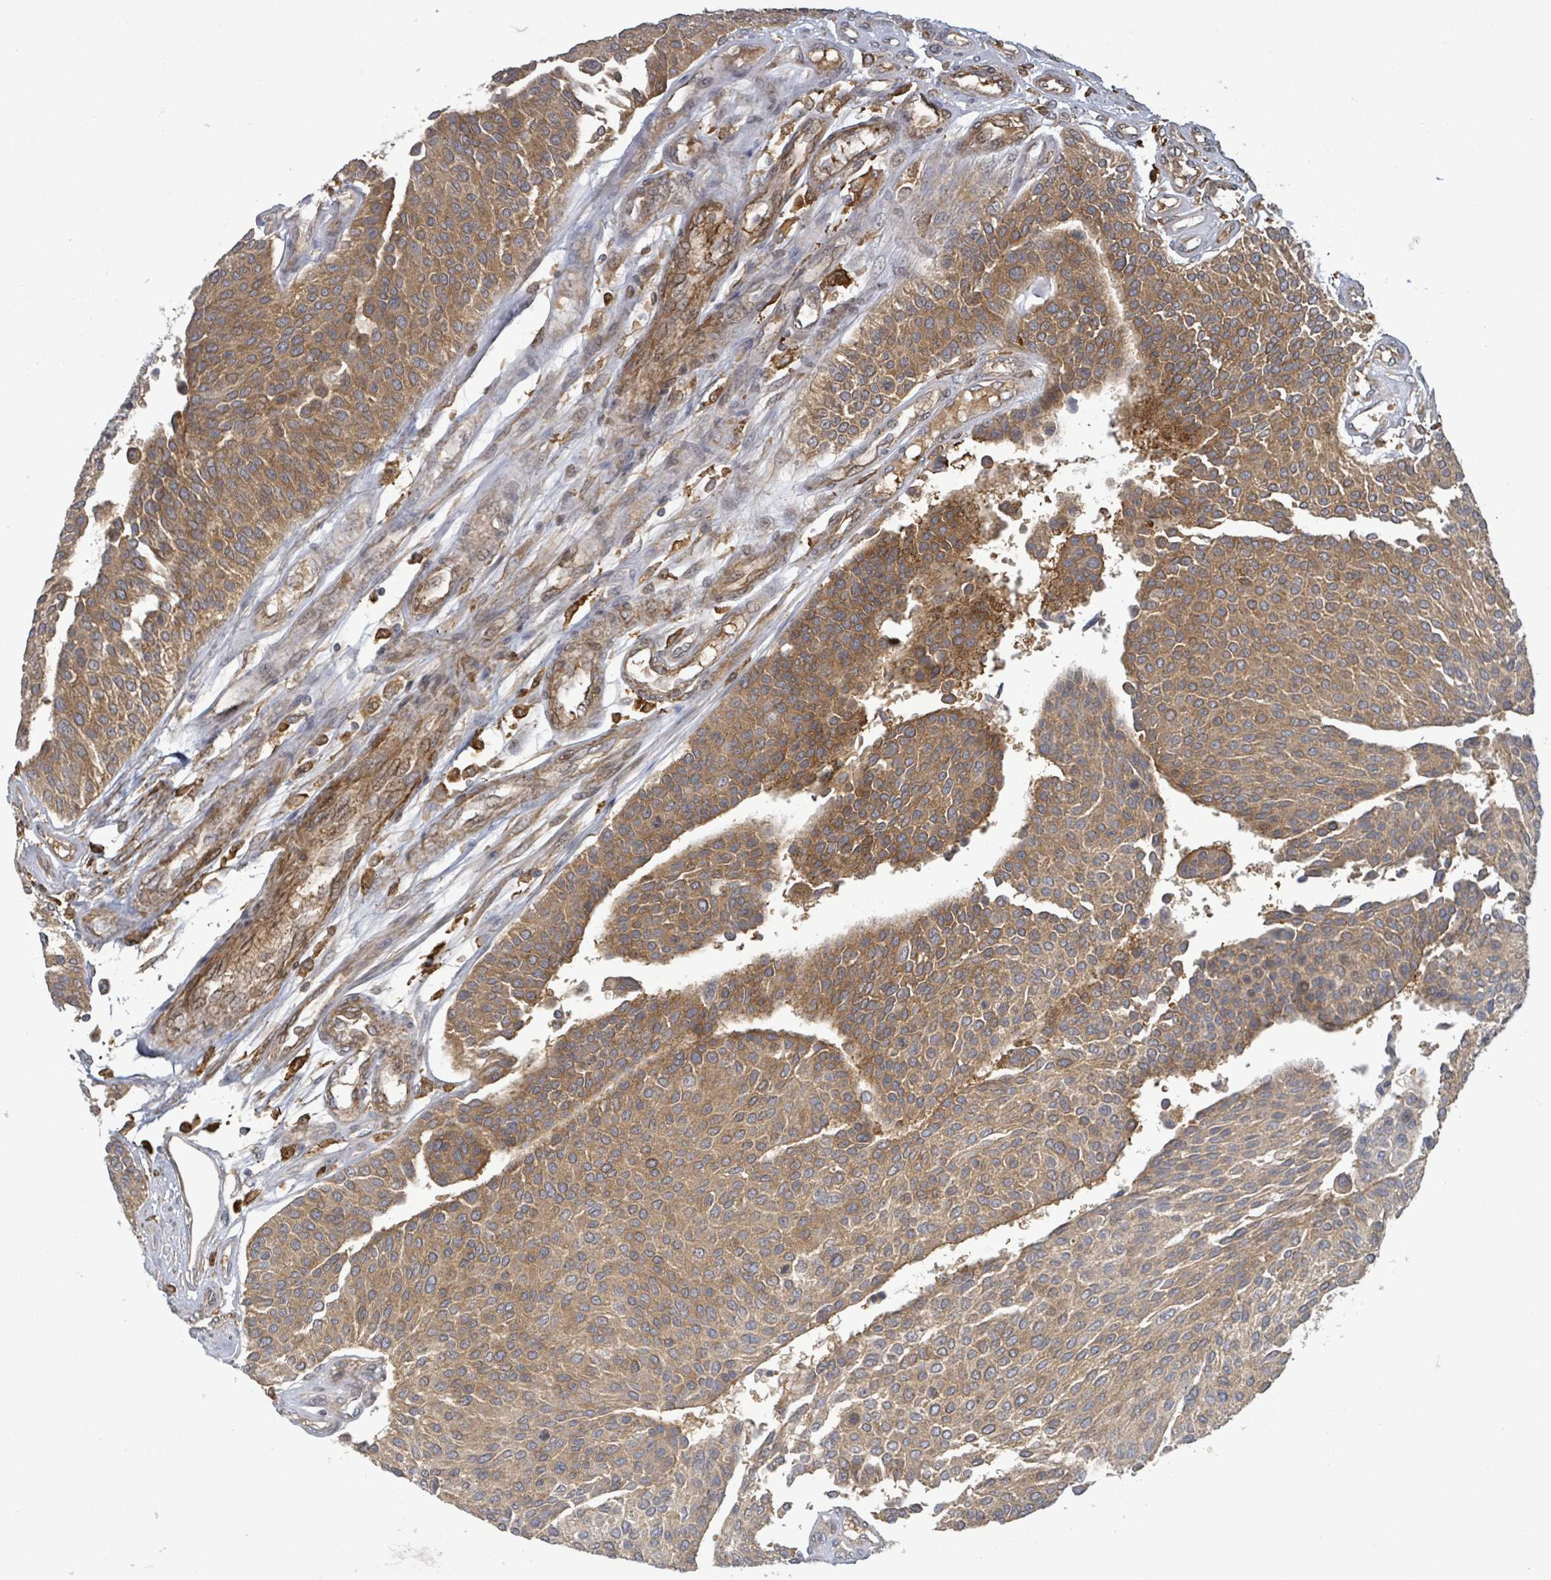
{"staining": {"intensity": "moderate", "quantity": ">75%", "location": "cytoplasmic/membranous"}, "tissue": "urothelial cancer", "cell_type": "Tumor cells", "image_type": "cancer", "snomed": [{"axis": "morphology", "description": "Urothelial carcinoma, NOS"}, {"axis": "topography", "description": "Urinary bladder"}], "caption": "A histopathology image of transitional cell carcinoma stained for a protein displays moderate cytoplasmic/membranous brown staining in tumor cells.", "gene": "MAP3K6", "patient": {"sex": "male", "age": 55}}